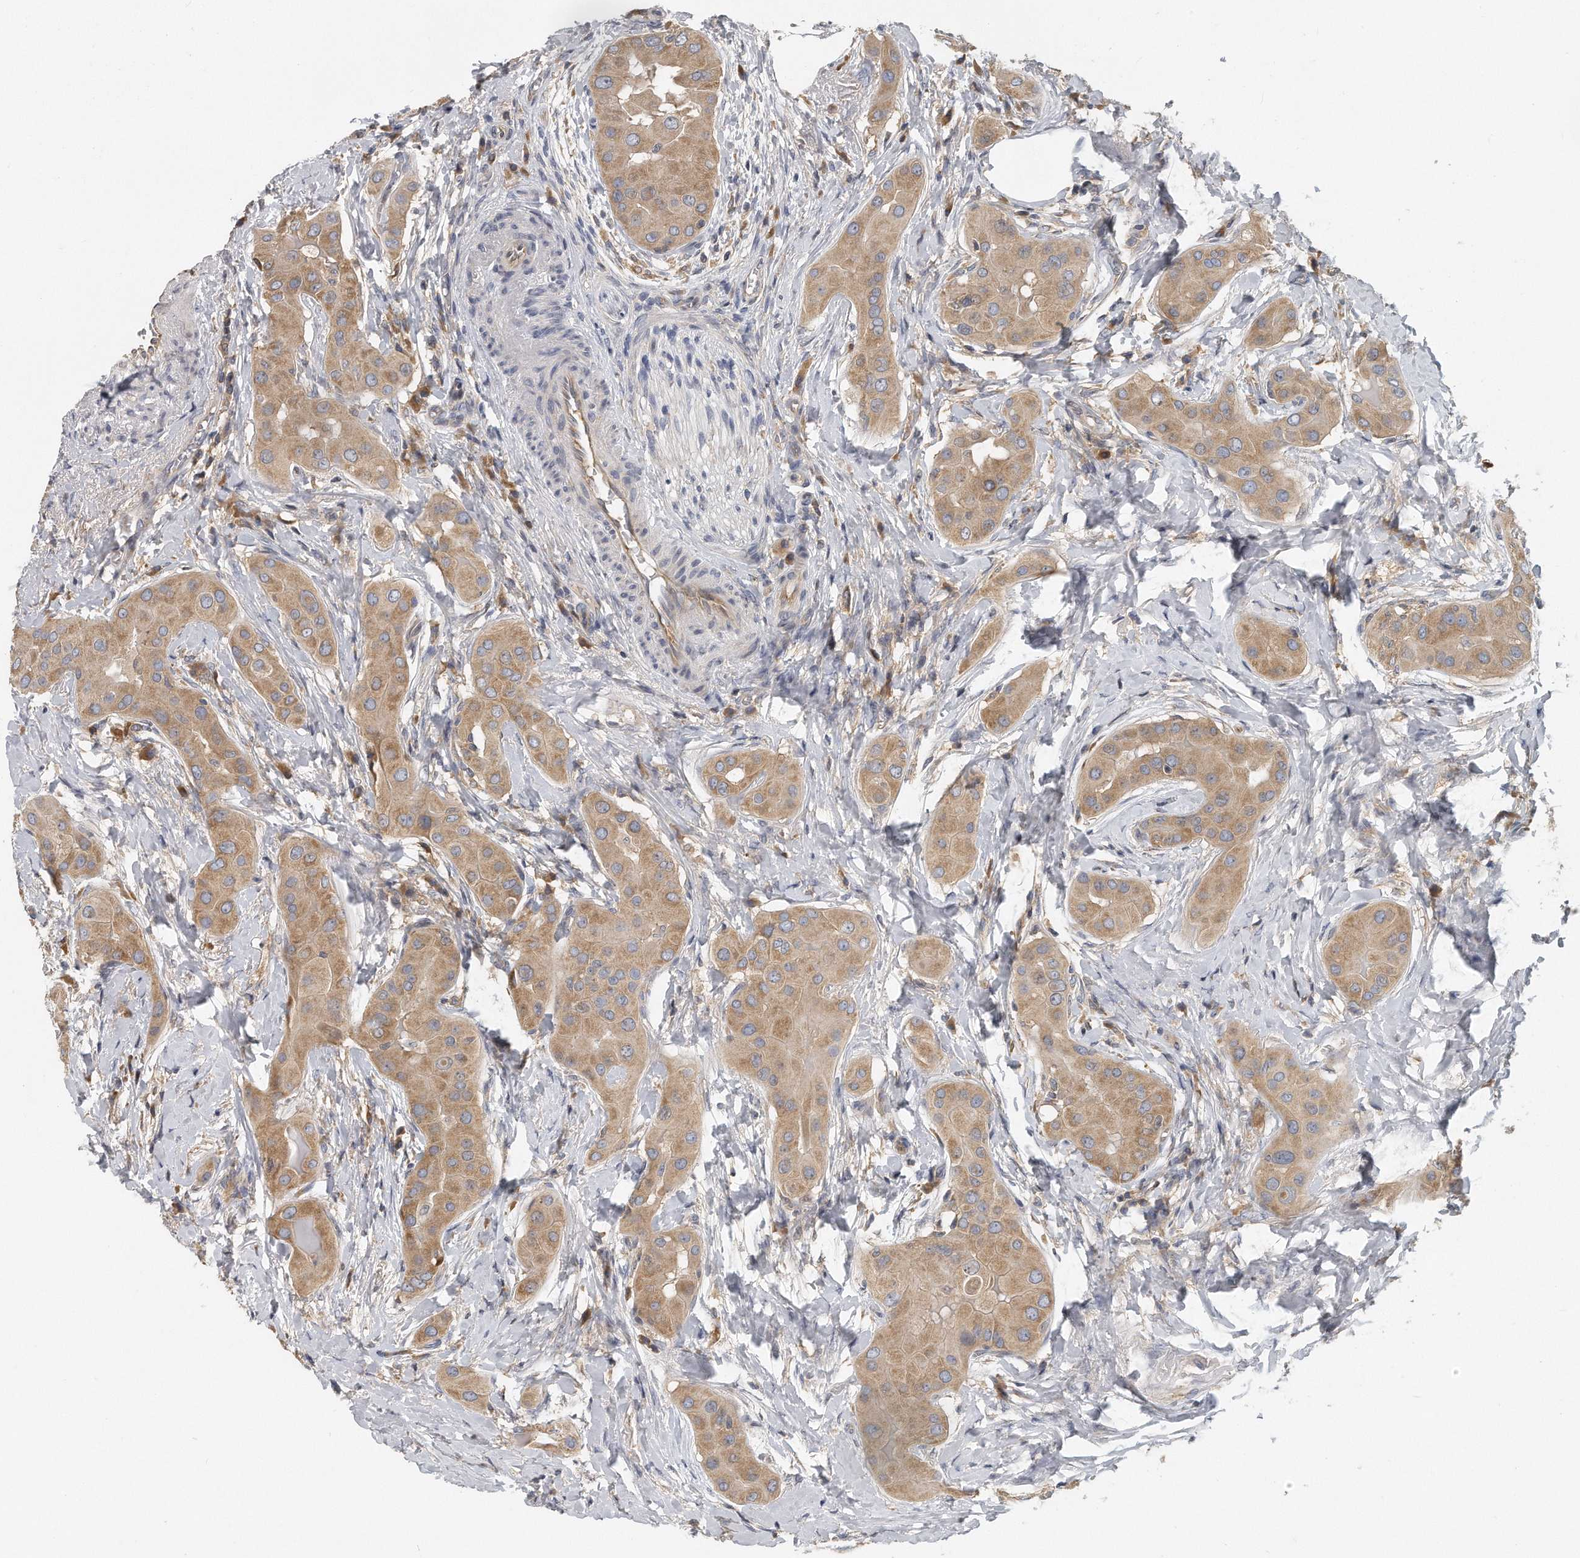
{"staining": {"intensity": "moderate", "quantity": ">75%", "location": "cytoplasmic/membranous"}, "tissue": "thyroid cancer", "cell_type": "Tumor cells", "image_type": "cancer", "snomed": [{"axis": "morphology", "description": "Papillary adenocarcinoma, NOS"}, {"axis": "topography", "description": "Thyroid gland"}], "caption": "Approximately >75% of tumor cells in human thyroid cancer exhibit moderate cytoplasmic/membranous protein staining as visualized by brown immunohistochemical staining.", "gene": "EIF3I", "patient": {"sex": "male", "age": 33}}